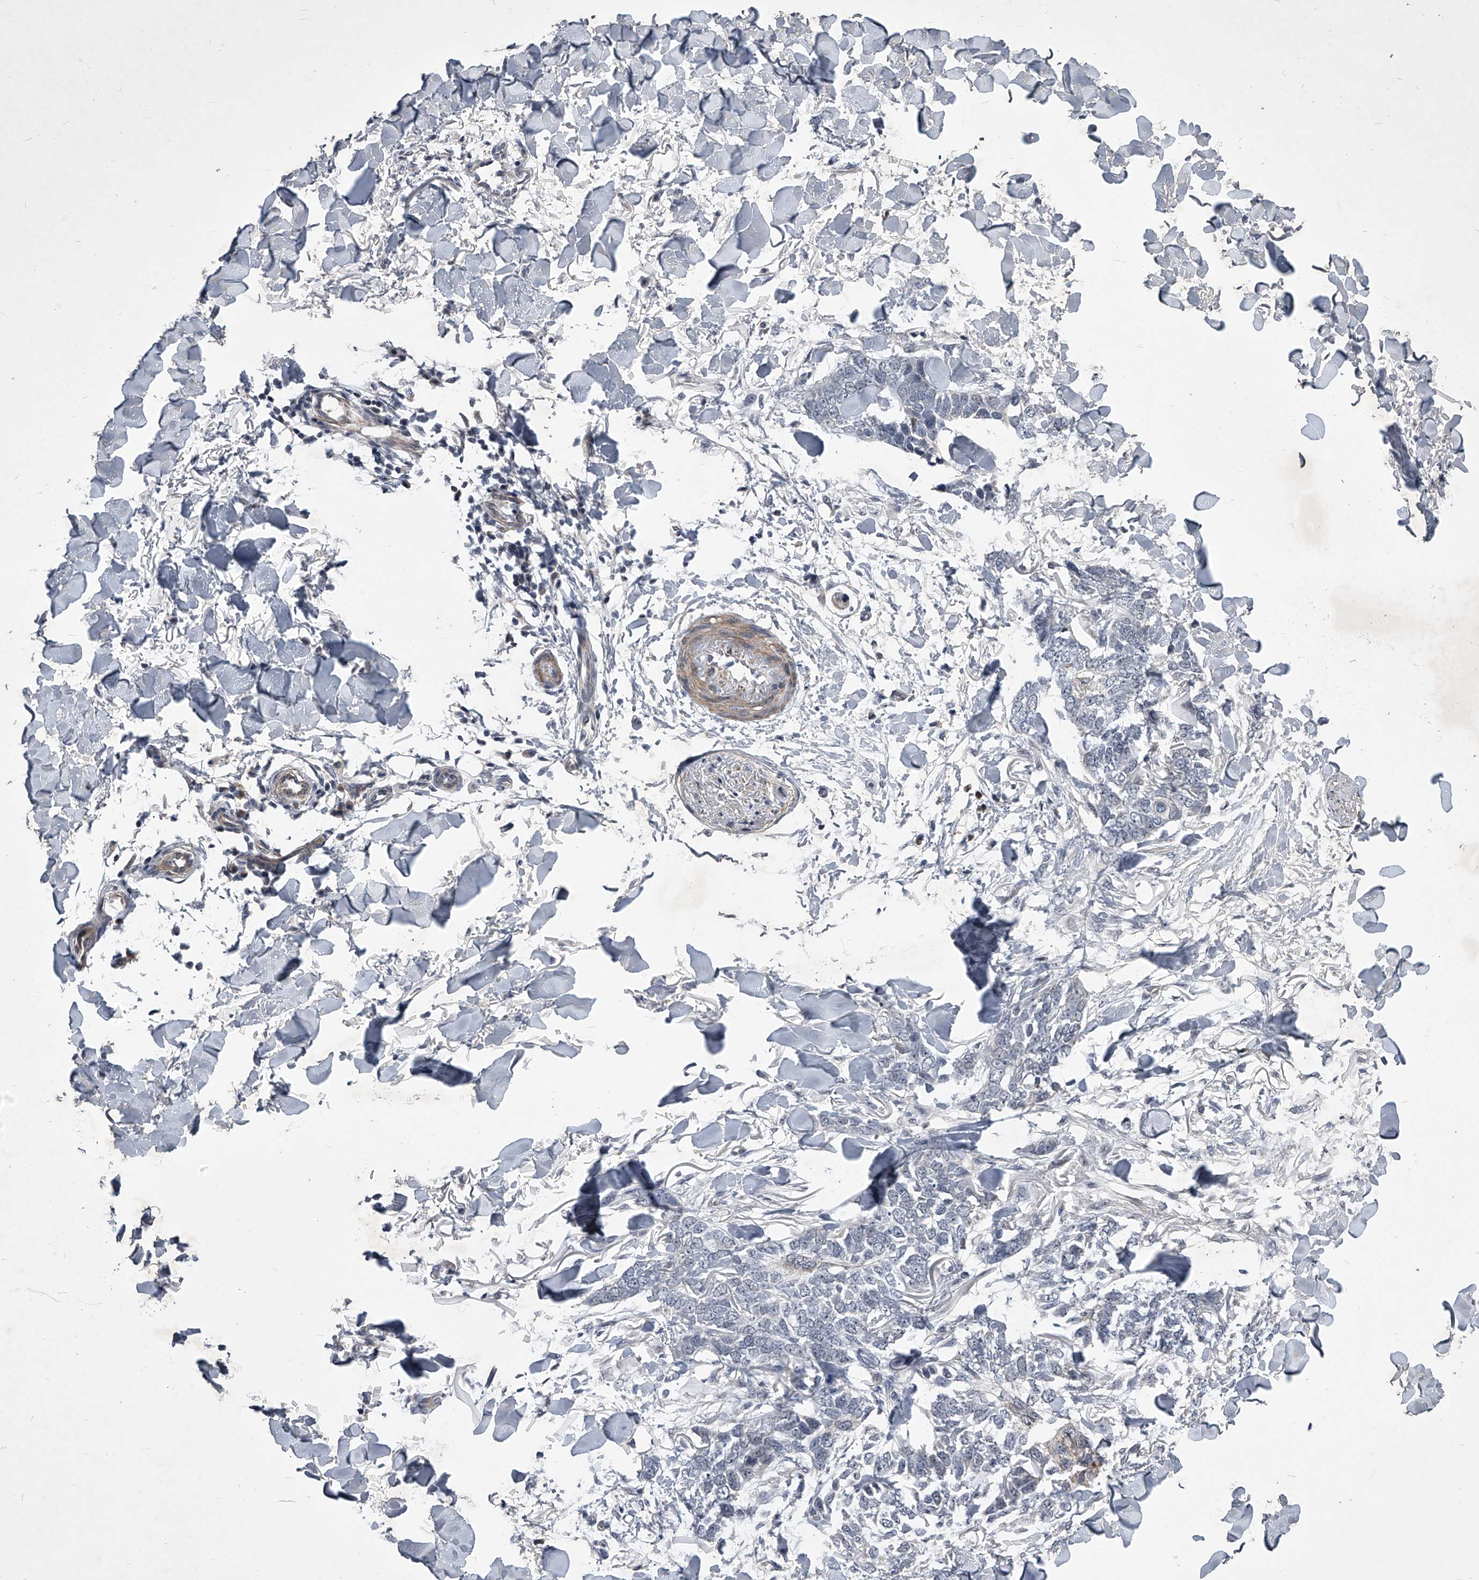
{"staining": {"intensity": "negative", "quantity": "none", "location": "none"}, "tissue": "skin cancer", "cell_type": "Tumor cells", "image_type": "cancer", "snomed": [{"axis": "morphology", "description": "Normal tissue, NOS"}, {"axis": "morphology", "description": "Basal cell carcinoma"}, {"axis": "topography", "description": "Skin"}], "caption": "Protein analysis of skin basal cell carcinoma displays no significant staining in tumor cells.", "gene": "ZNF76", "patient": {"sex": "male", "age": 77}}